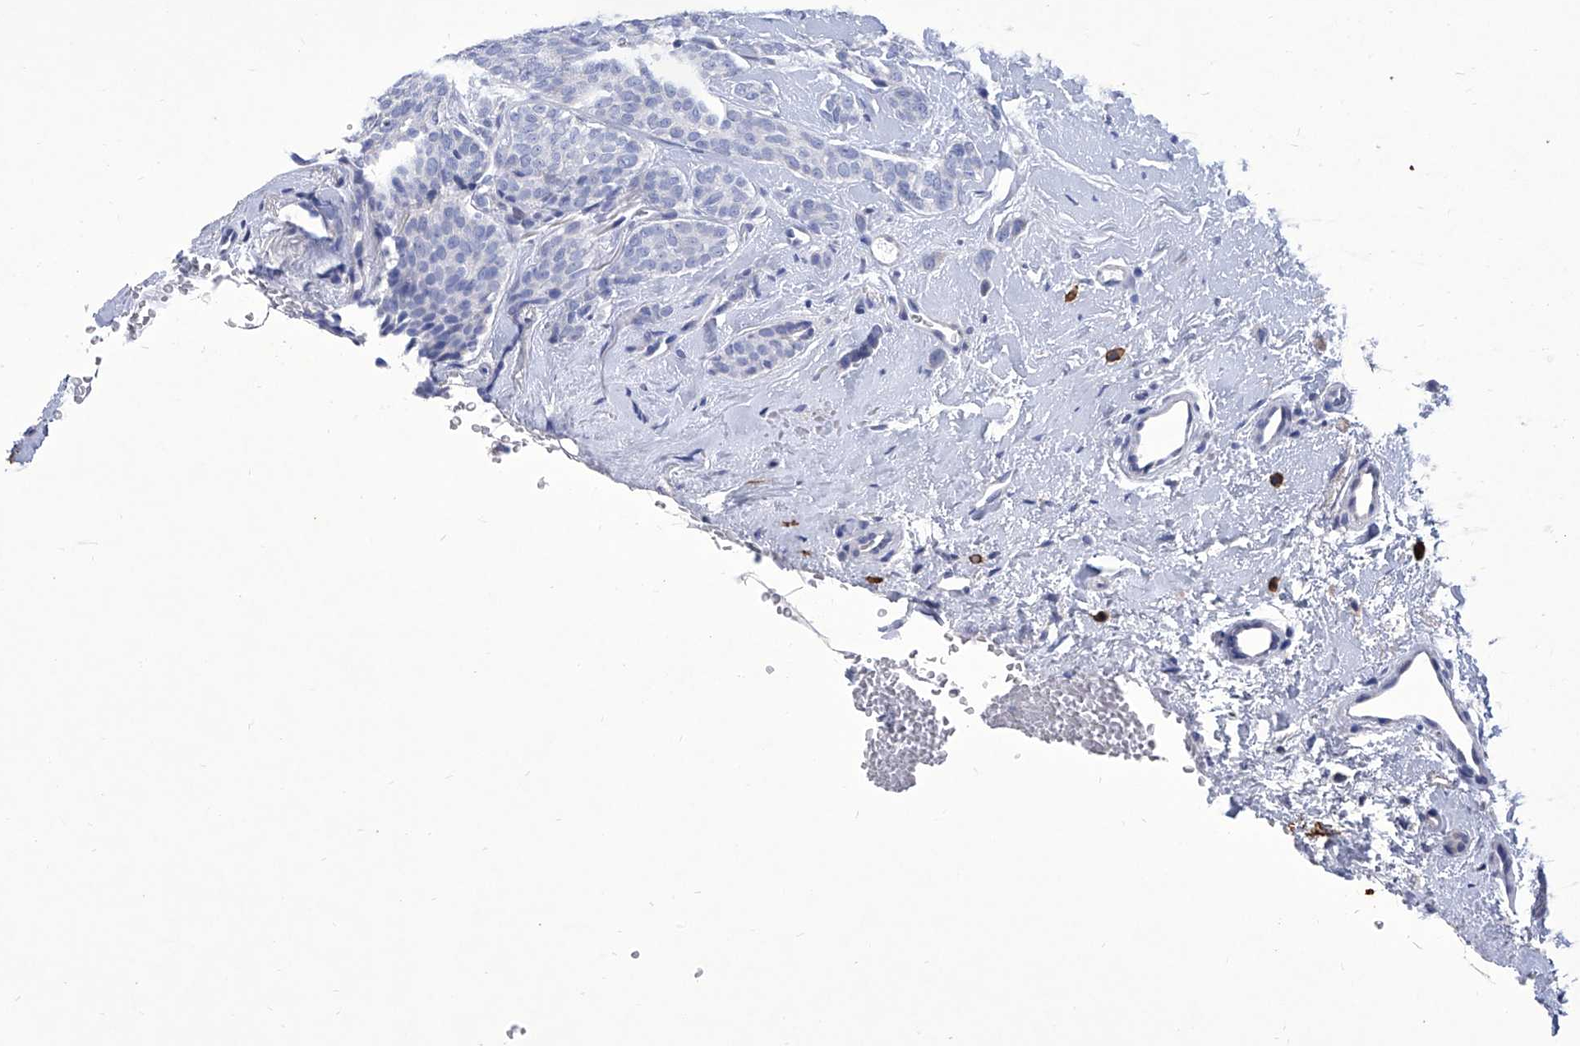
{"staining": {"intensity": "negative", "quantity": "none", "location": "none"}, "tissue": "breast cancer", "cell_type": "Tumor cells", "image_type": "cancer", "snomed": [{"axis": "morphology", "description": "Lobular carcinoma"}, {"axis": "topography", "description": "Skin"}, {"axis": "topography", "description": "Breast"}], "caption": "Breast lobular carcinoma stained for a protein using immunohistochemistry demonstrates no expression tumor cells.", "gene": "IFNL2", "patient": {"sex": "female", "age": 46}}